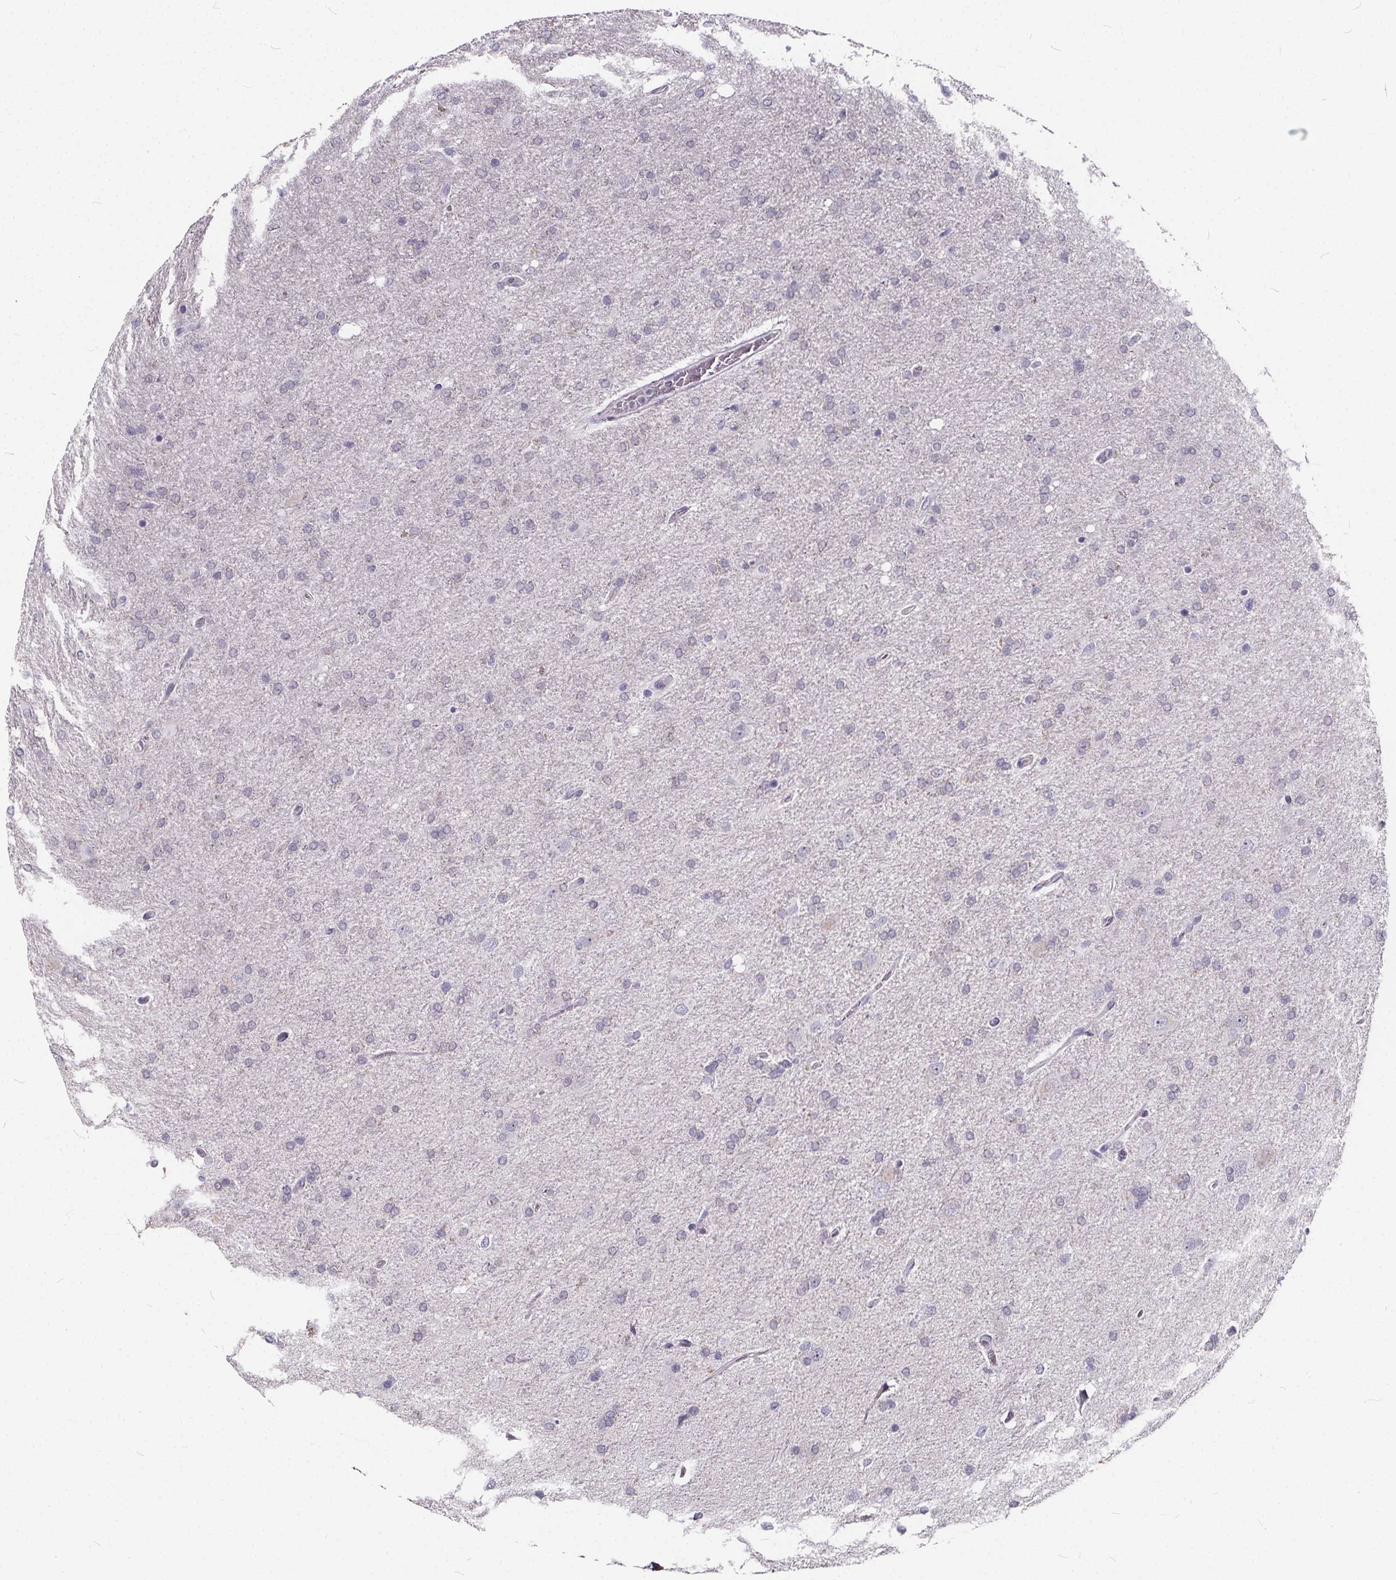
{"staining": {"intensity": "negative", "quantity": "none", "location": "none"}, "tissue": "glioma", "cell_type": "Tumor cells", "image_type": "cancer", "snomed": [{"axis": "morphology", "description": "Glioma, malignant, High grade"}, {"axis": "topography", "description": "Cerebral cortex"}], "caption": "Tumor cells show no significant staining in glioma.", "gene": "SPEF2", "patient": {"sex": "male", "age": 70}}